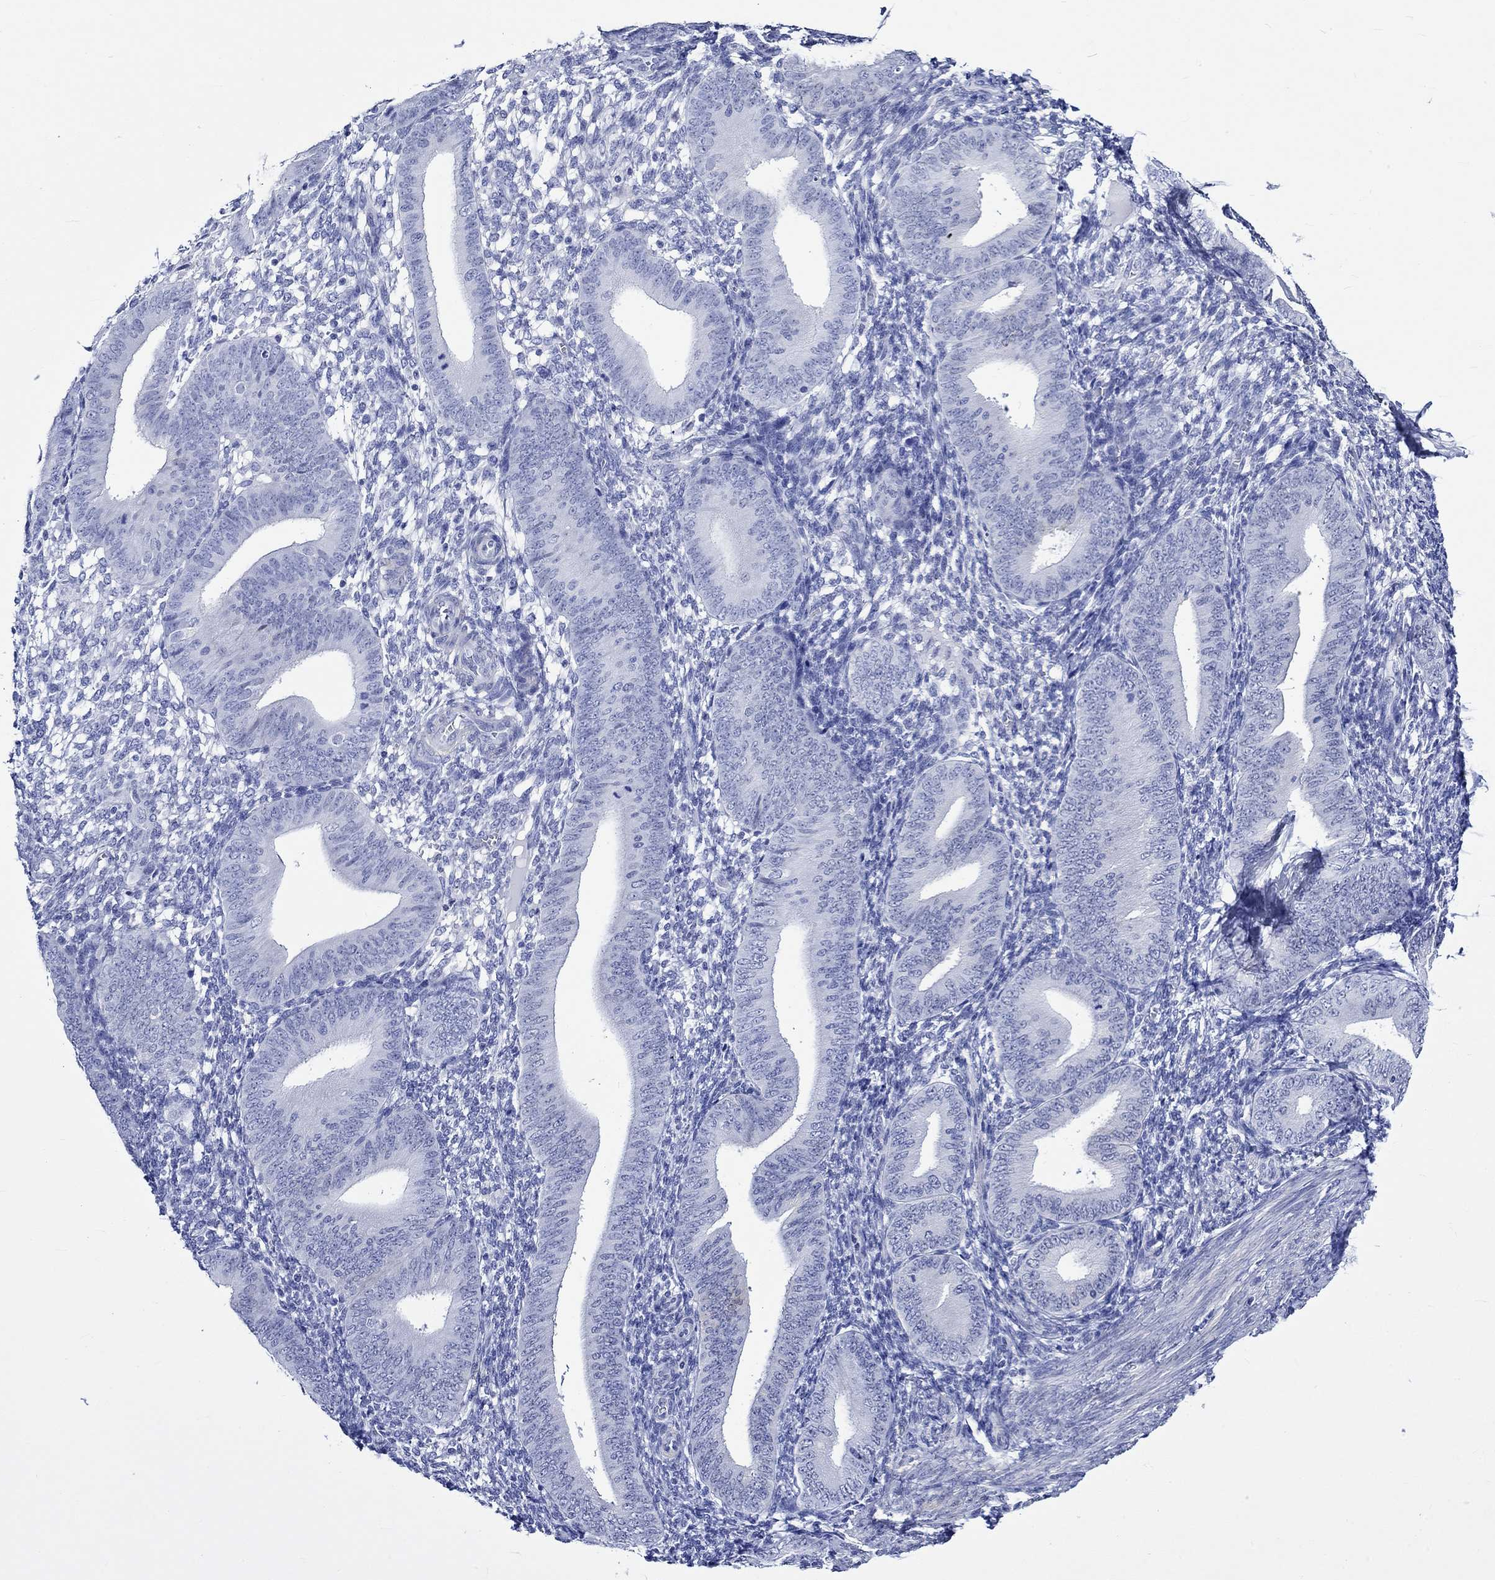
{"staining": {"intensity": "negative", "quantity": "none", "location": "none"}, "tissue": "endometrium", "cell_type": "Cells in endometrial stroma", "image_type": "normal", "snomed": [{"axis": "morphology", "description": "Normal tissue, NOS"}, {"axis": "topography", "description": "Endometrium"}], "caption": "A high-resolution micrograph shows immunohistochemistry staining of unremarkable endometrium, which reveals no significant expression in cells in endometrial stroma.", "gene": "CRYAB", "patient": {"sex": "female", "age": 39}}